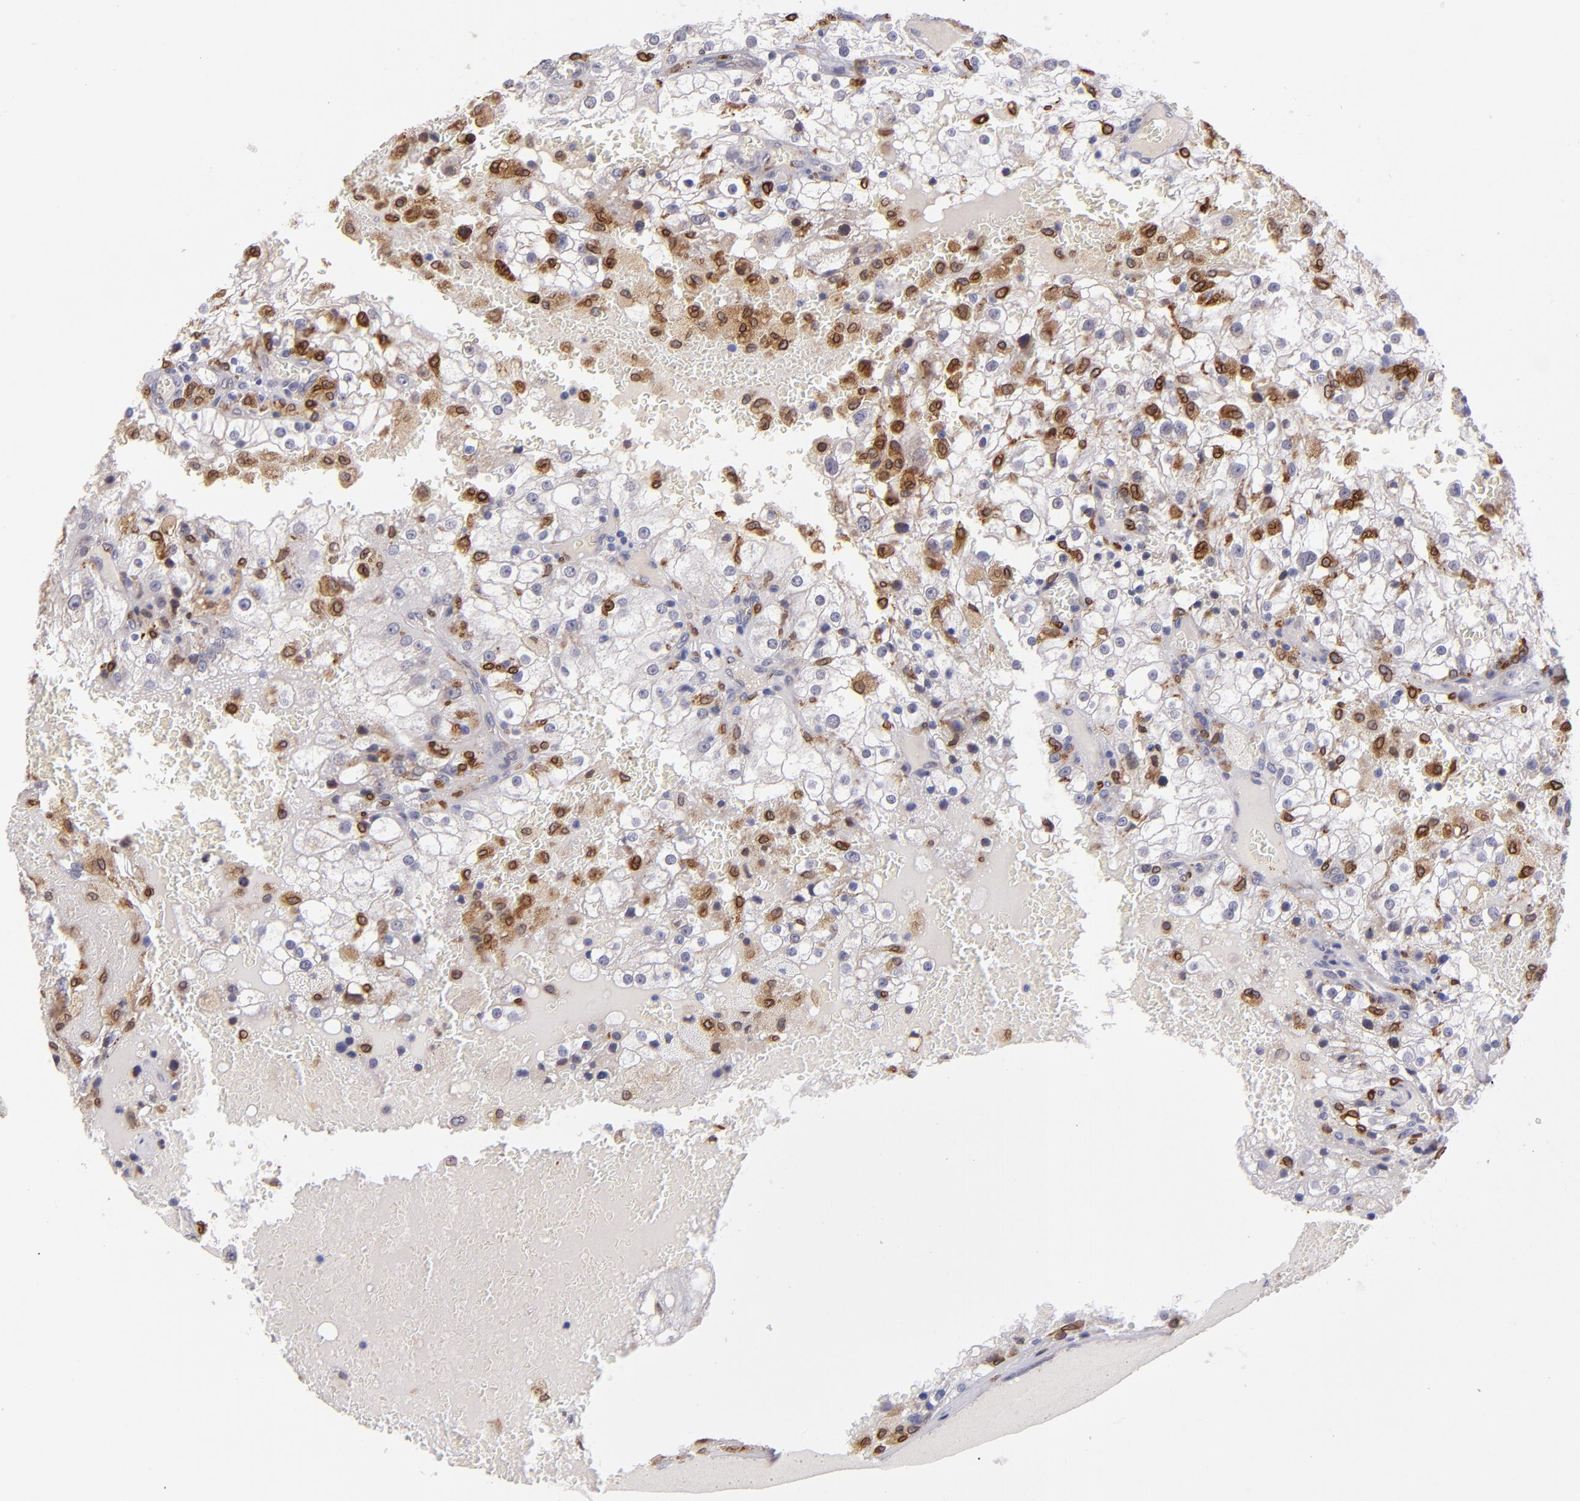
{"staining": {"intensity": "strong", "quantity": "<25%", "location": "cytoplasmic/membranous"}, "tissue": "renal cancer", "cell_type": "Tumor cells", "image_type": "cancer", "snomed": [{"axis": "morphology", "description": "Adenocarcinoma, NOS"}, {"axis": "topography", "description": "Kidney"}], "caption": "Adenocarcinoma (renal) stained with a brown dye demonstrates strong cytoplasmic/membranous positive staining in about <25% of tumor cells.", "gene": "PTGS1", "patient": {"sex": "female", "age": 74}}